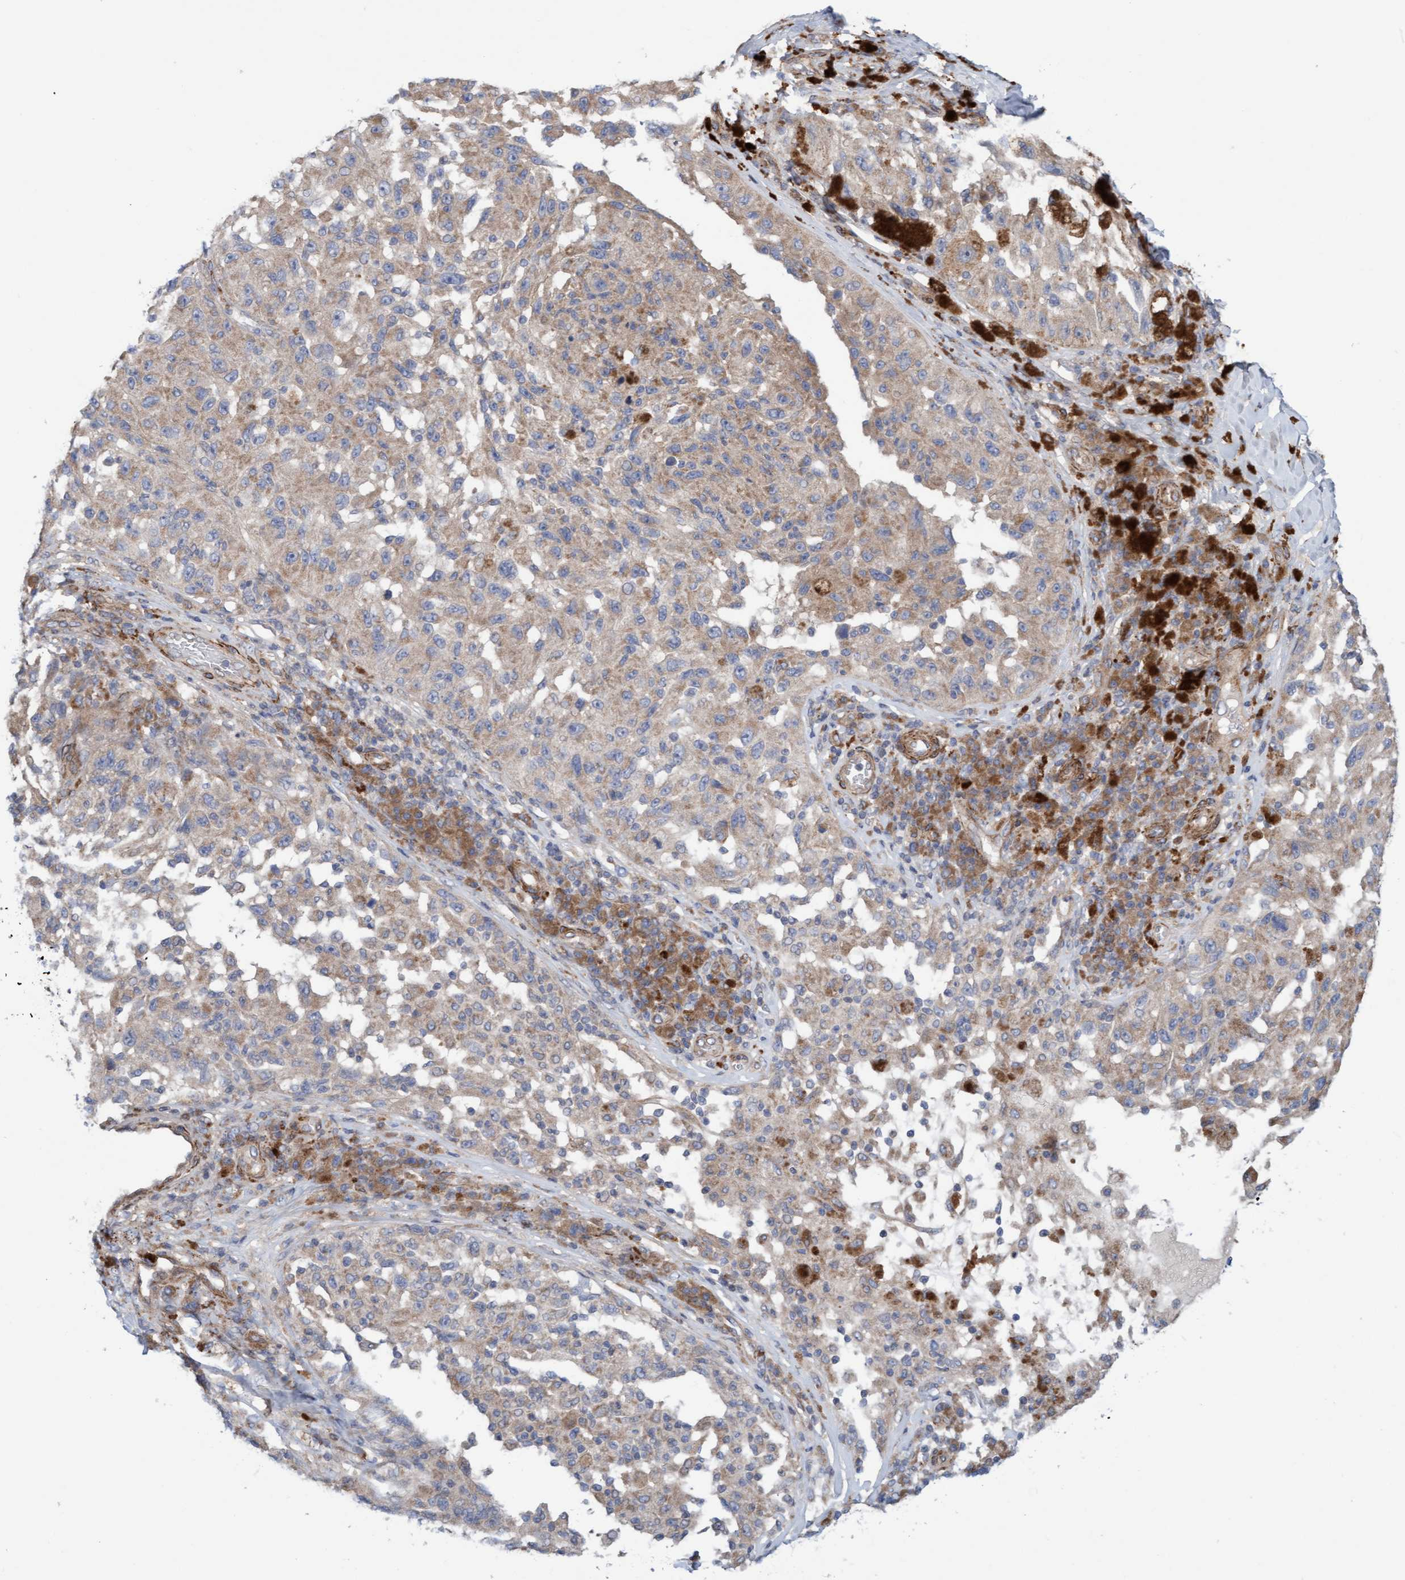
{"staining": {"intensity": "weak", "quantity": "25%-75%", "location": "cytoplasmic/membranous"}, "tissue": "melanoma", "cell_type": "Tumor cells", "image_type": "cancer", "snomed": [{"axis": "morphology", "description": "Malignant melanoma, NOS"}, {"axis": "topography", "description": "Skin"}], "caption": "This micrograph shows melanoma stained with immunohistochemistry (IHC) to label a protein in brown. The cytoplasmic/membranous of tumor cells show weak positivity for the protein. Nuclei are counter-stained blue.", "gene": "CDK5RAP3", "patient": {"sex": "female", "age": 73}}